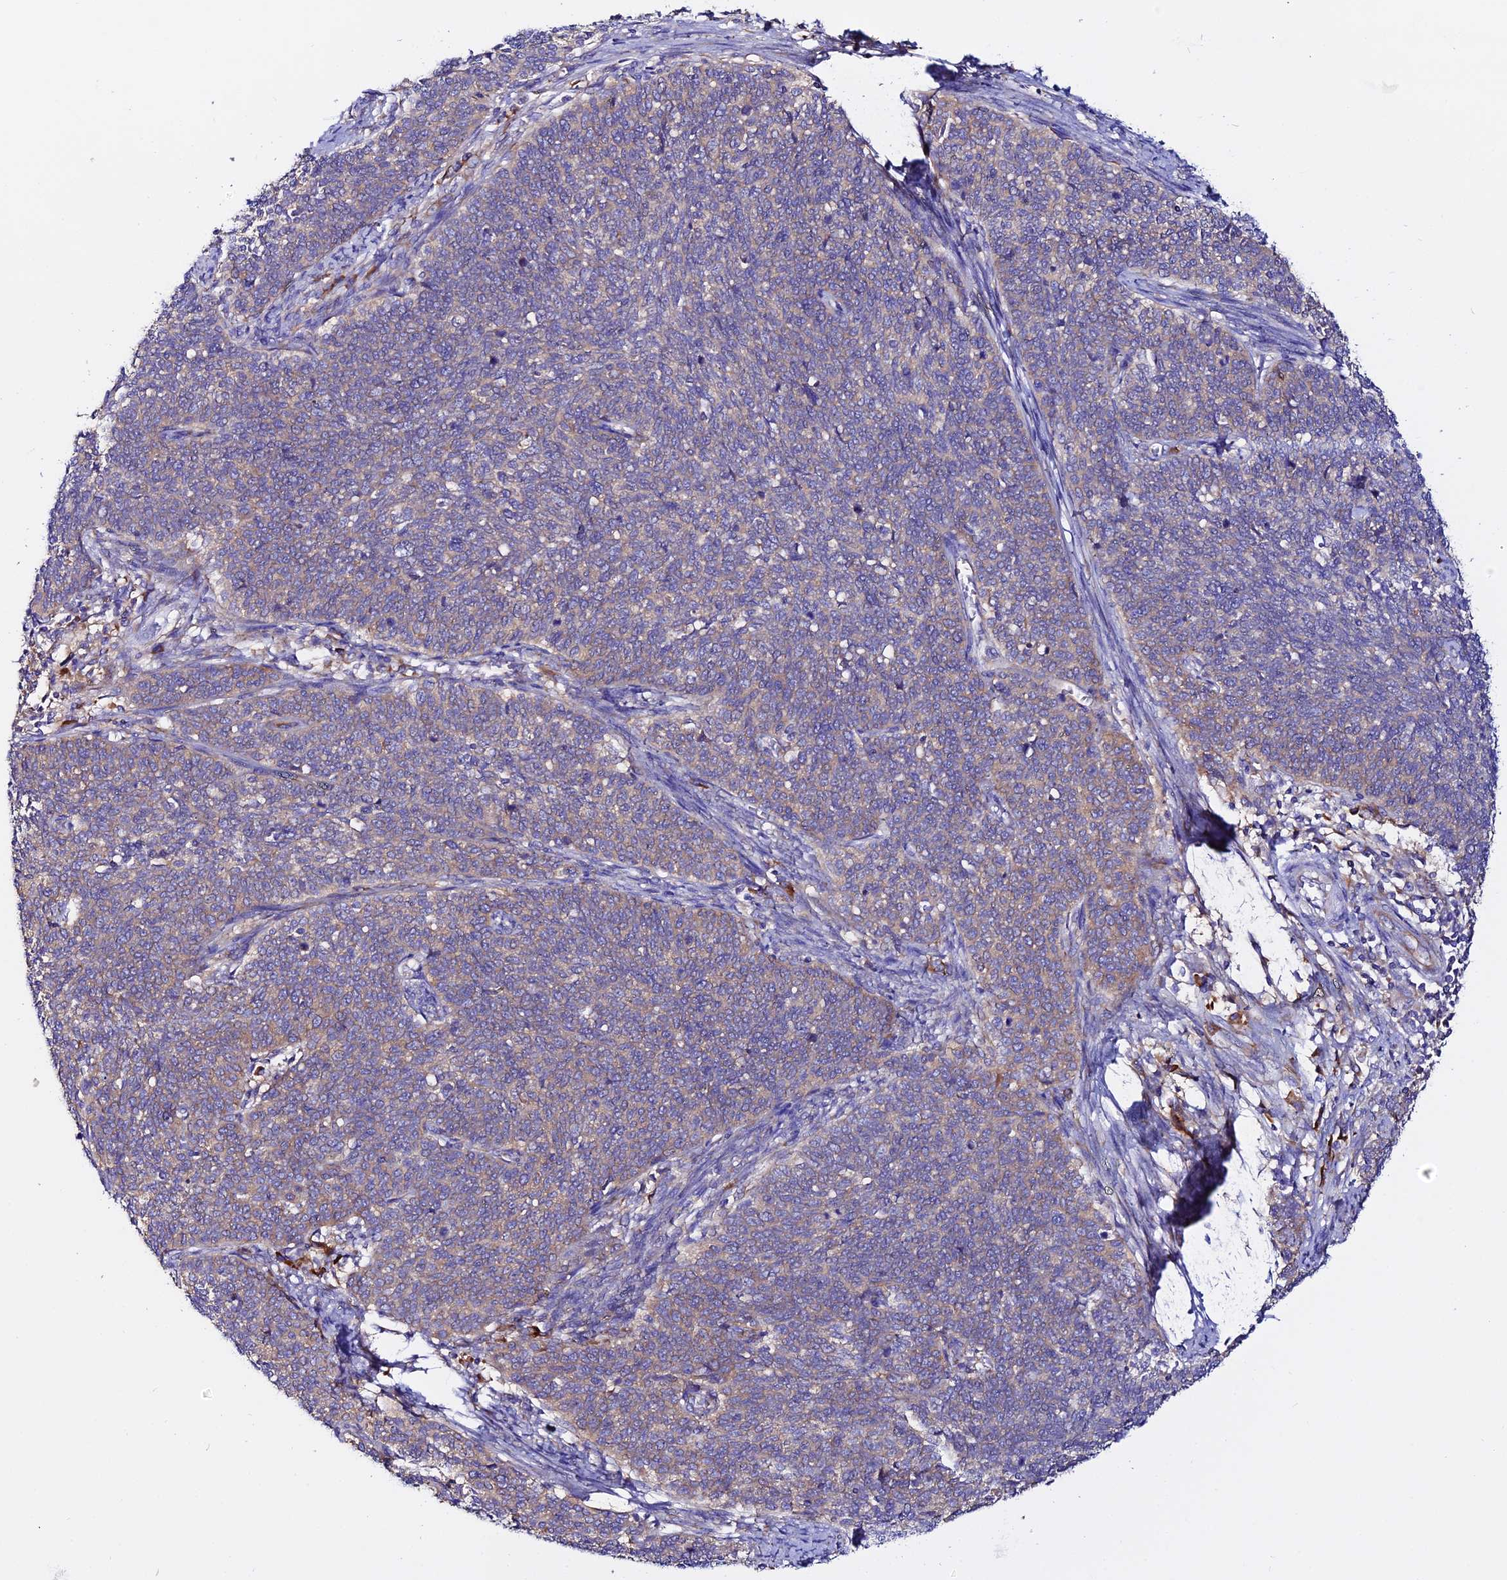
{"staining": {"intensity": "moderate", "quantity": "25%-75%", "location": "cytoplasmic/membranous"}, "tissue": "cervical cancer", "cell_type": "Tumor cells", "image_type": "cancer", "snomed": [{"axis": "morphology", "description": "Squamous cell carcinoma, NOS"}, {"axis": "topography", "description": "Cervix"}], "caption": "The histopathology image demonstrates a brown stain indicating the presence of a protein in the cytoplasmic/membranous of tumor cells in squamous cell carcinoma (cervical).", "gene": "EEF1G", "patient": {"sex": "female", "age": 39}}